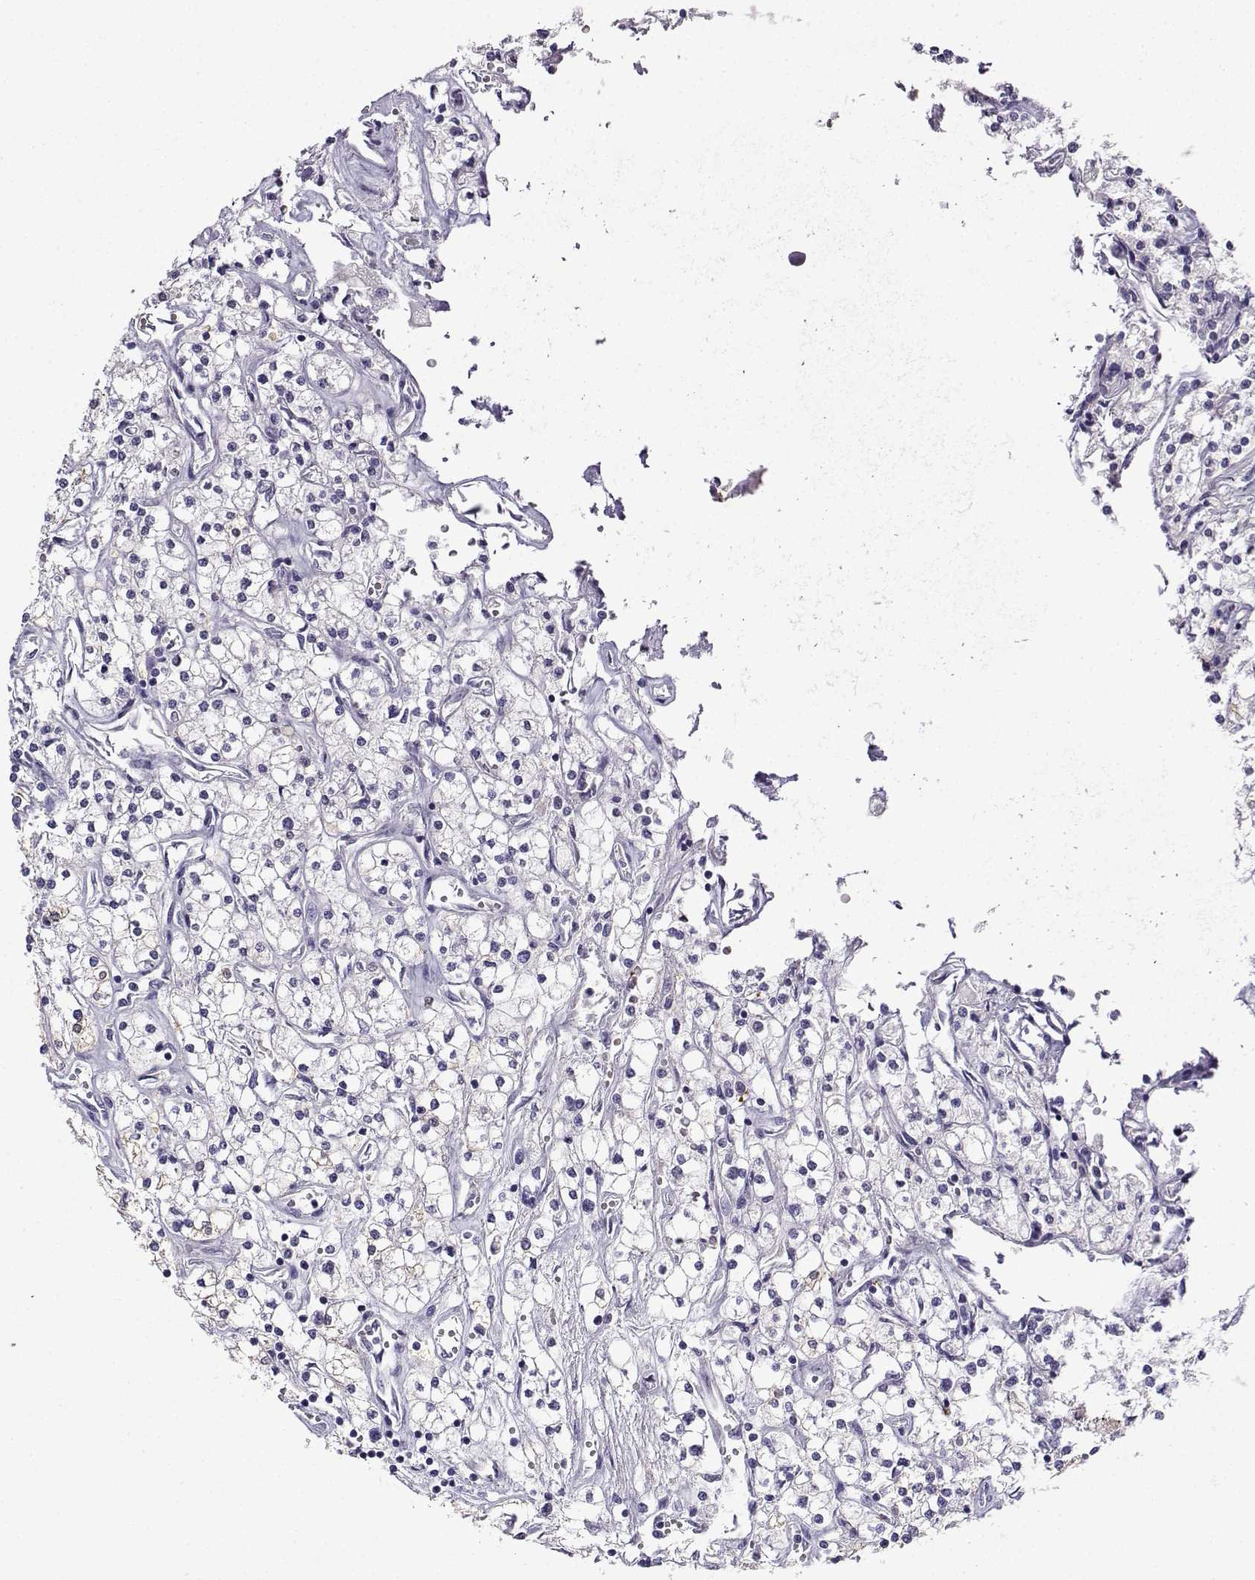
{"staining": {"intensity": "negative", "quantity": "none", "location": "none"}, "tissue": "renal cancer", "cell_type": "Tumor cells", "image_type": "cancer", "snomed": [{"axis": "morphology", "description": "Adenocarcinoma, NOS"}, {"axis": "topography", "description": "Kidney"}], "caption": "IHC histopathology image of neoplastic tissue: human renal adenocarcinoma stained with DAB (3,3'-diaminobenzidine) demonstrates no significant protein staining in tumor cells.", "gene": "LINGO1", "patient": {"sex": "male", "age": 80}}